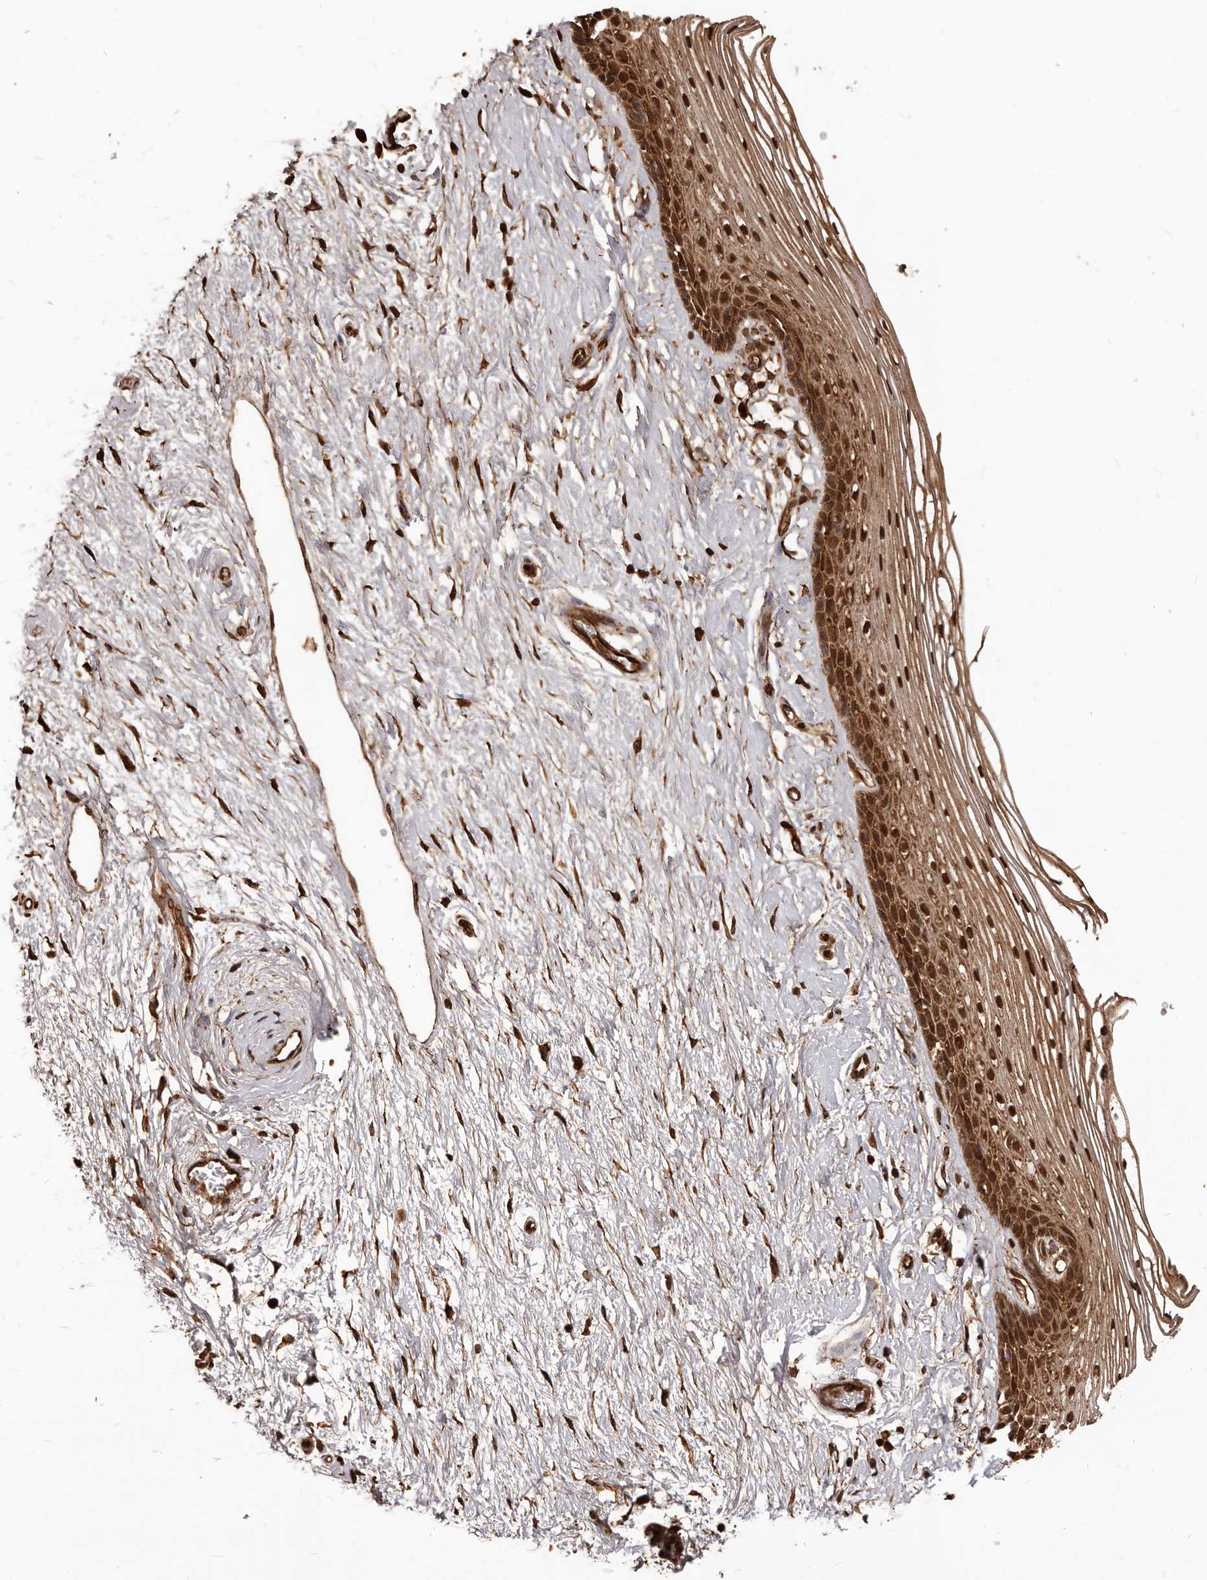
{"staining": {"intensity": "strong", "quantity": "25%-75%", "location": "cytoplasmic/membranous,nuclear"}, "tissue": "vagina", "cell_type": "Squamous epithelial cells", "image_type": "normal", "snomed": [{"axis": "morphology", "description": "Normal tissue, NOS"}, {"axis": "topography", "description": "Vagina"}], "caption": "Immunohistochemistry of benign vagina displays high levels of strong cytoplasmic/membranous,nuclear expression in approximately 25%-75% of squamous epithelial cells.", "gene": "MTO1", "patient": {"sex": "female", "age": 46}}